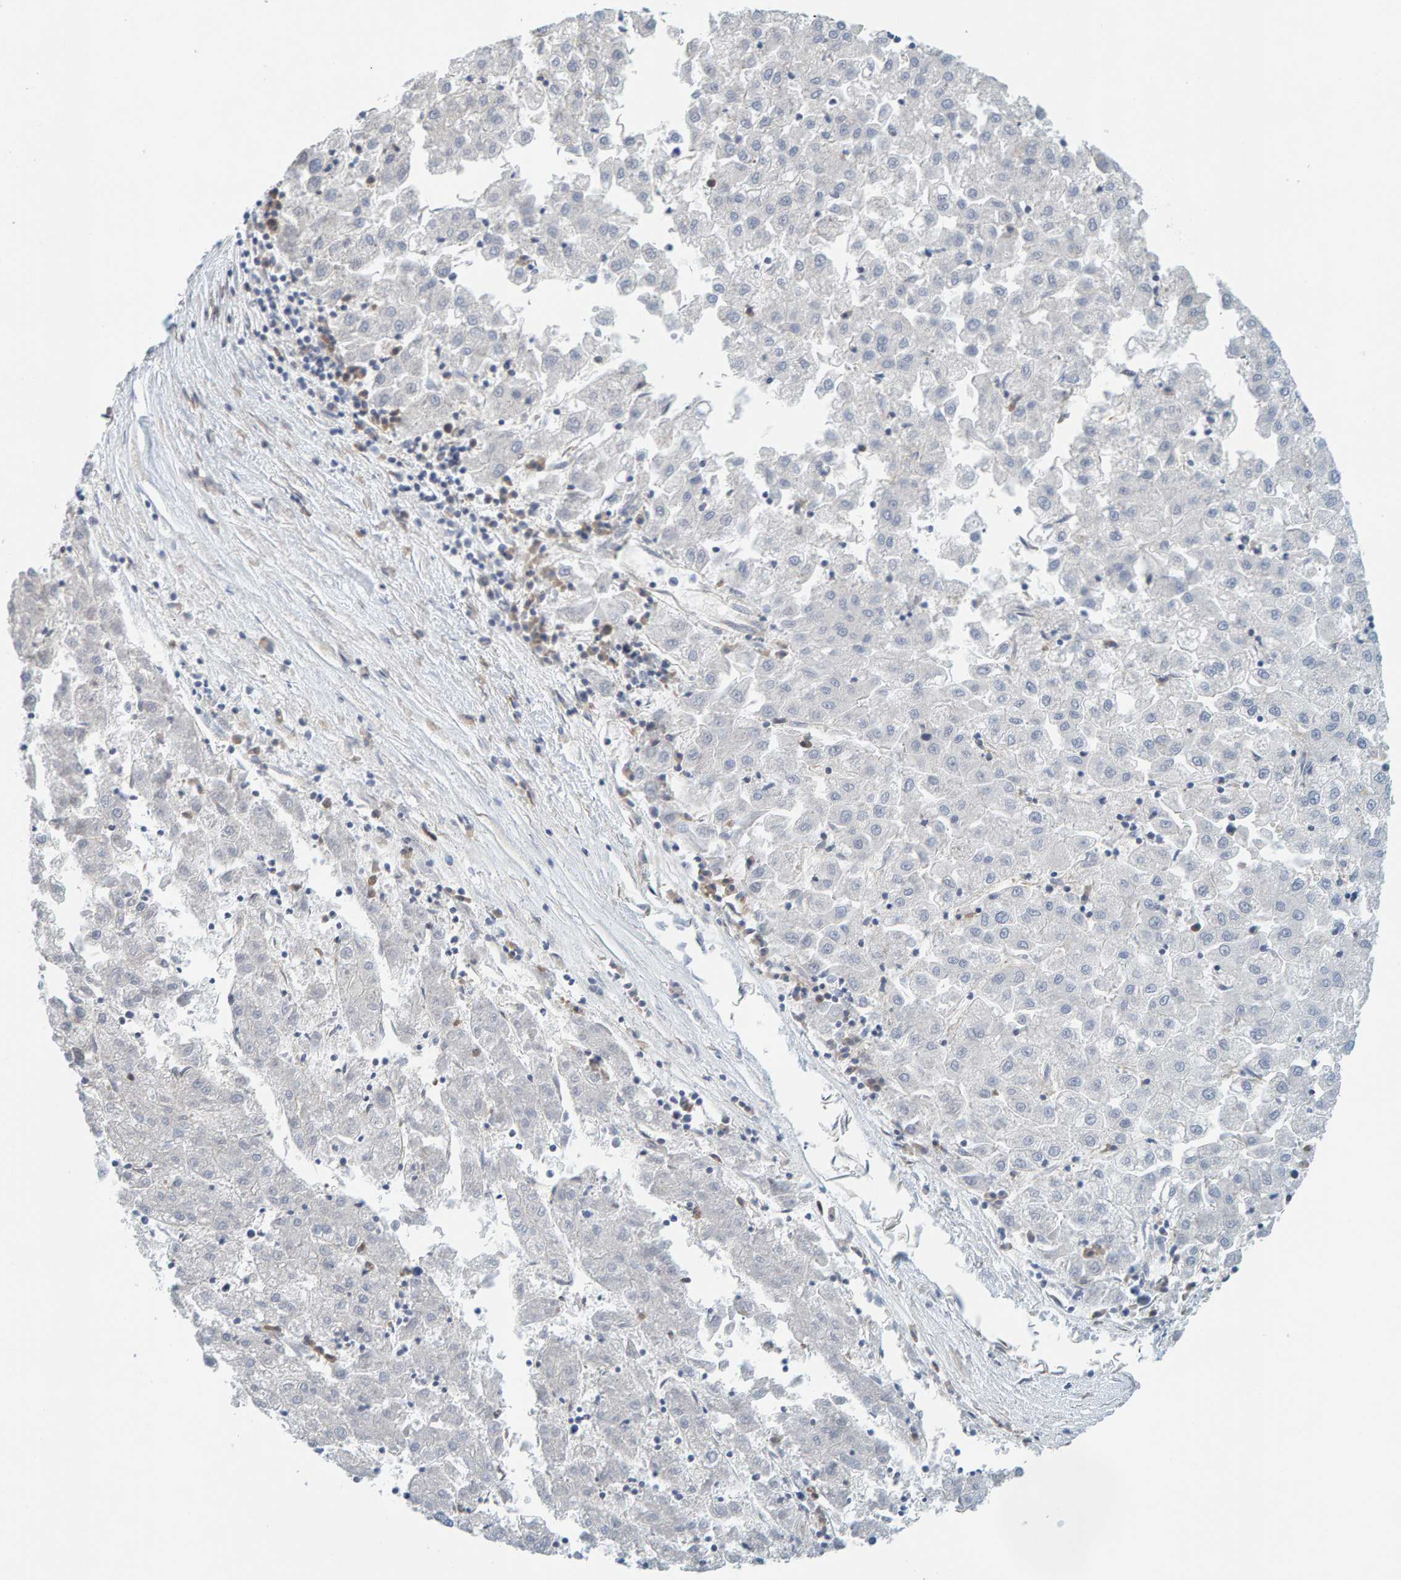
{"staining": {"intensity": "negative", "quantity": "none", "location": "none"}, "tissue": "liver cancer", "cell_type": "Tumor cells", "image_type": "cancer", "snomed": [{"axis": "morphology", "description": "Carcinoma, Hepatocellular, NOS"}, {"axis": "topography", "description": "Liver"}], "caption": "The immunohistochemistry (IHC) histopathology image has no significant staining in tumor cells of hepatocellular carcinoma (liver) tissue.", "gene": "PRKD2", "patient": {"sex": "male", "age": 72}}